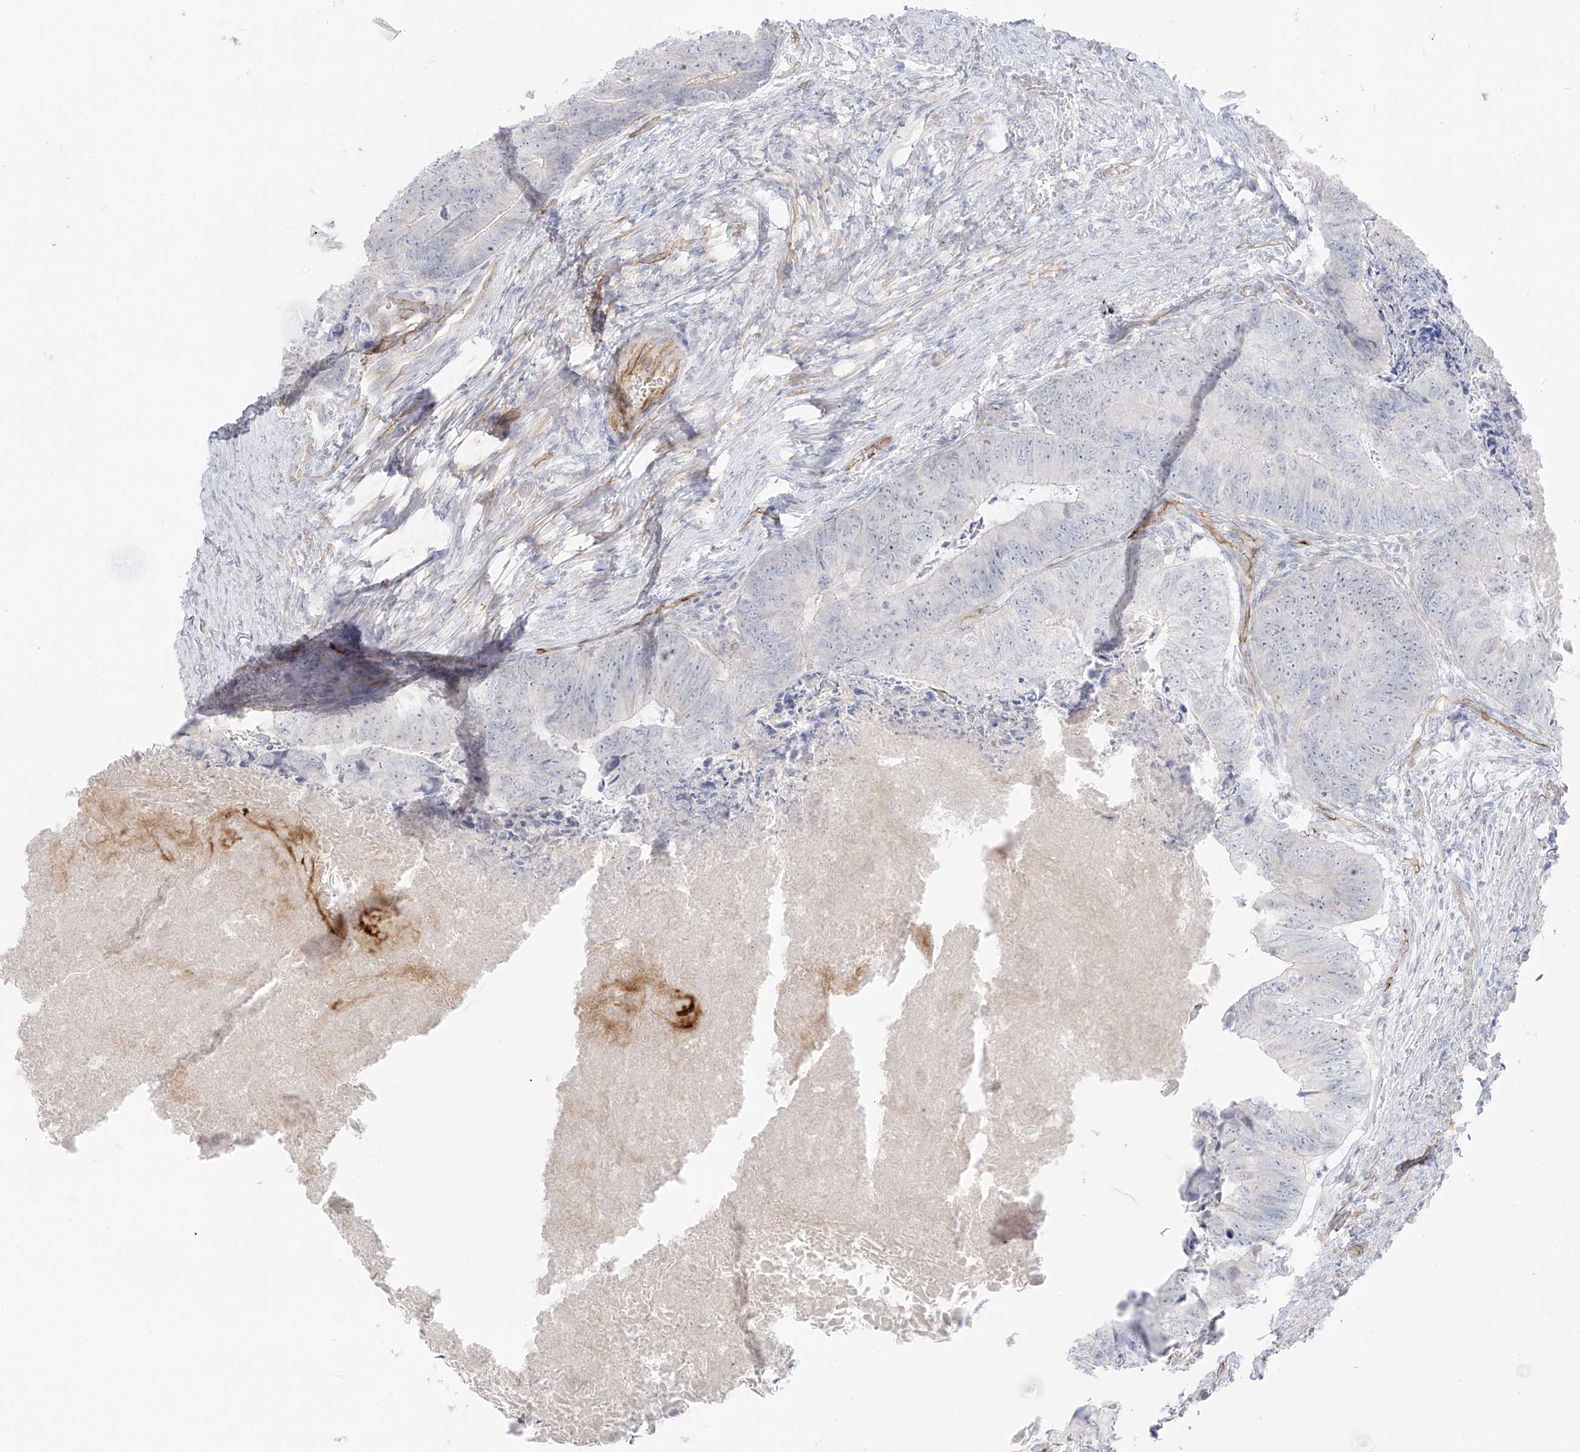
{"staining": {"intensity": "negative", "quantity": "none", "location": "none"}, "tissue": "colorectal cancer", "cell_type": "Tumor cells", "image_type": "cancer", "snomed": [{"axis": "morphology", "description": "Adenocarcinoma, NOS"}, {"axis": "topography", "description": "Colon"}], "caption": "Immunohistochemistry histopathology image of human adenocarcinoma (colorectal) stained for a protein (brown), which exhibits no positivity in tumor cells.", "gene": "C11orf87", "patient": {"sex": "female", "age": 67}}